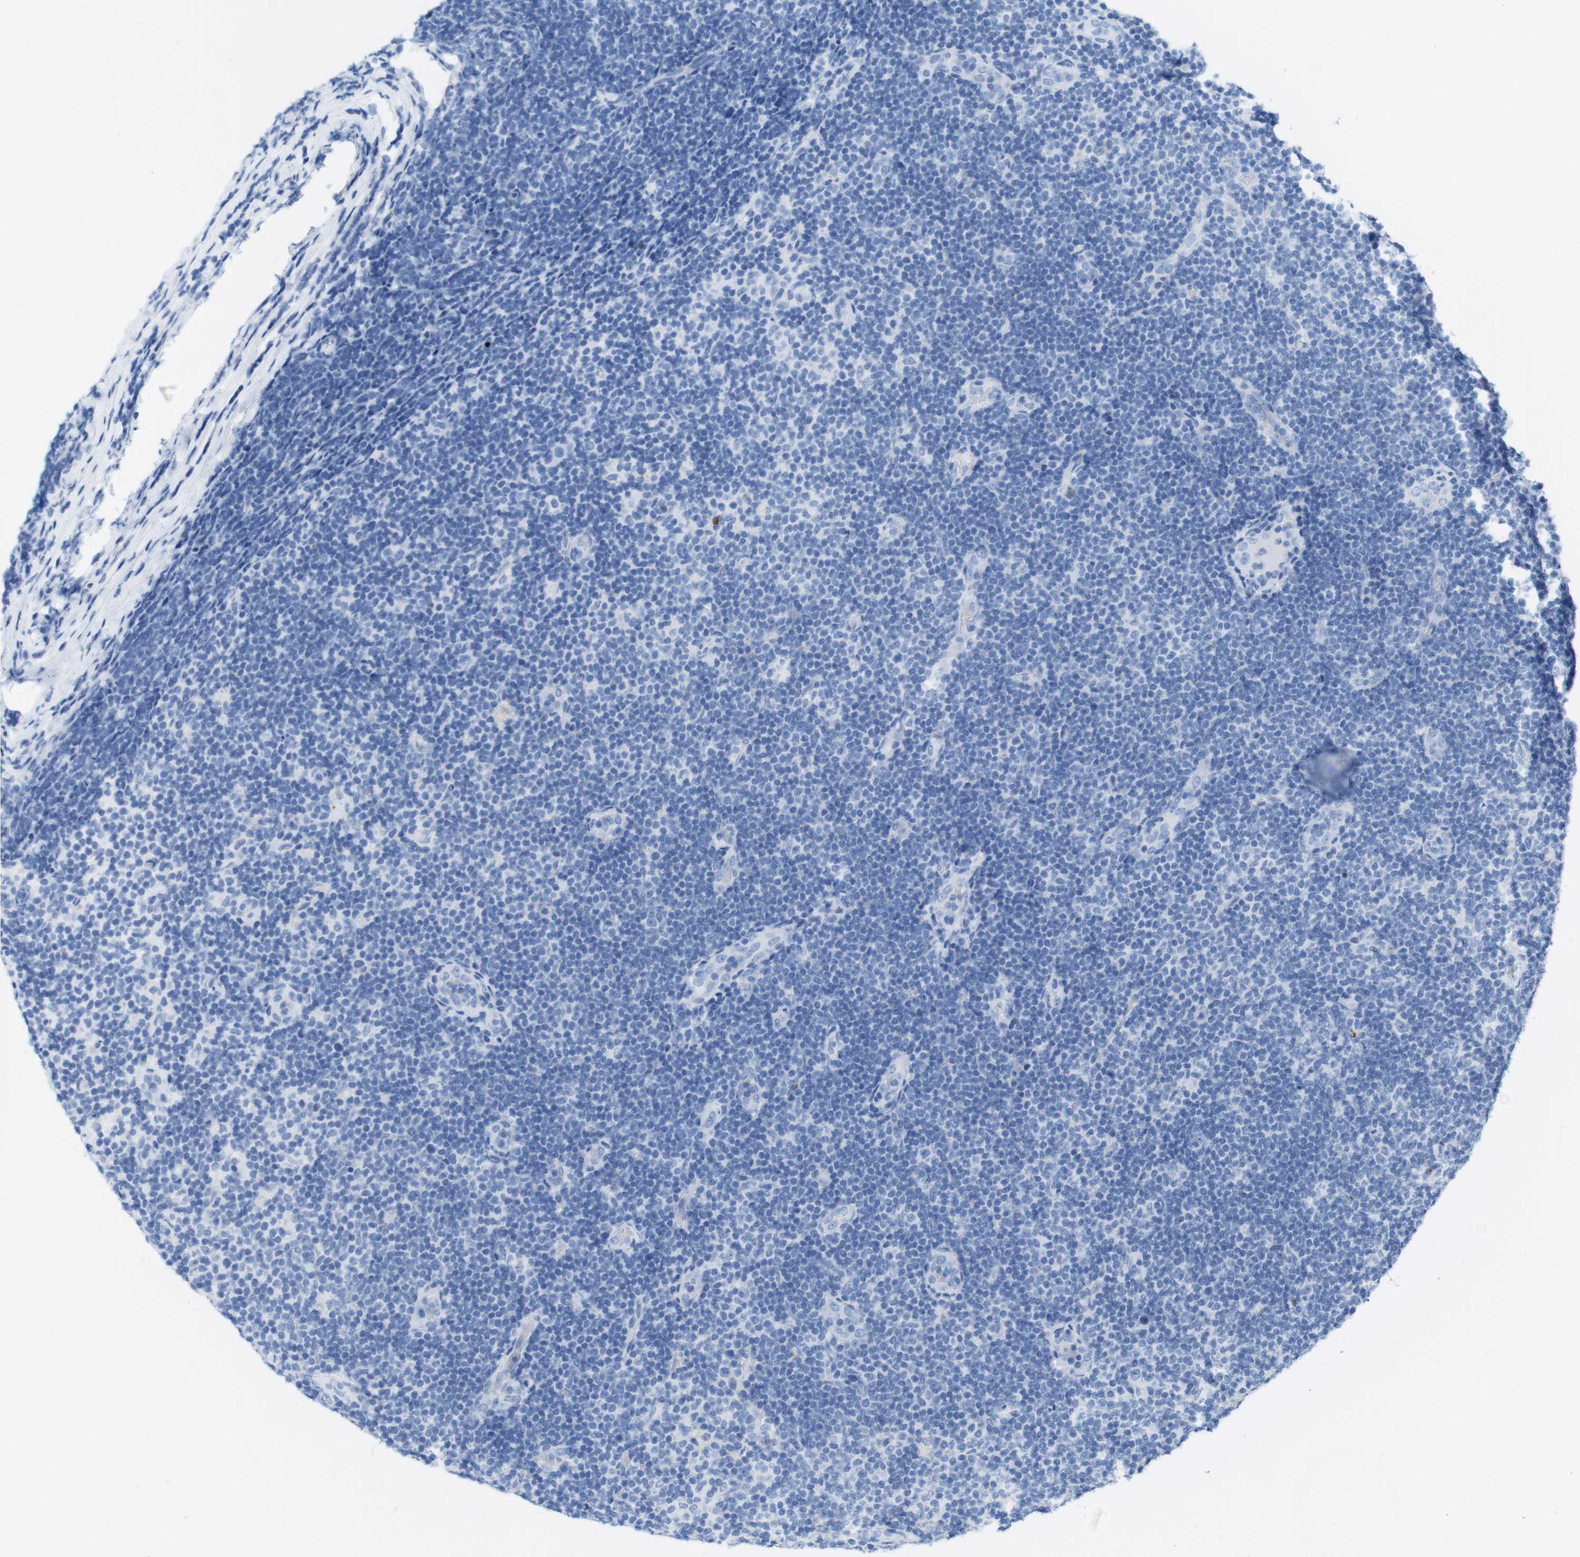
{"staining": {"intensity": "negative", "quantity": "none", "location": "none"}, "tissue": "lymphoma", "cell_type": "Tumor cells", "image_type": "cancer", "snomed": [{"axis": "morphology", "description": "Malignant lymphoma, non-Hodgkin's type, Low grade"}, {"axis": "topography", "description": "Lymph node"}], "caption": "Photomicrograph shows no significant protein expression in tumor cells of malignant lymphoma, non-Hodgkin's type (low-grade). (DAB (3,3'-diaminobenzidine) IHC, high magnification).", "gene": "LAG3", "patient": {"sex": "male", "age": 83}}